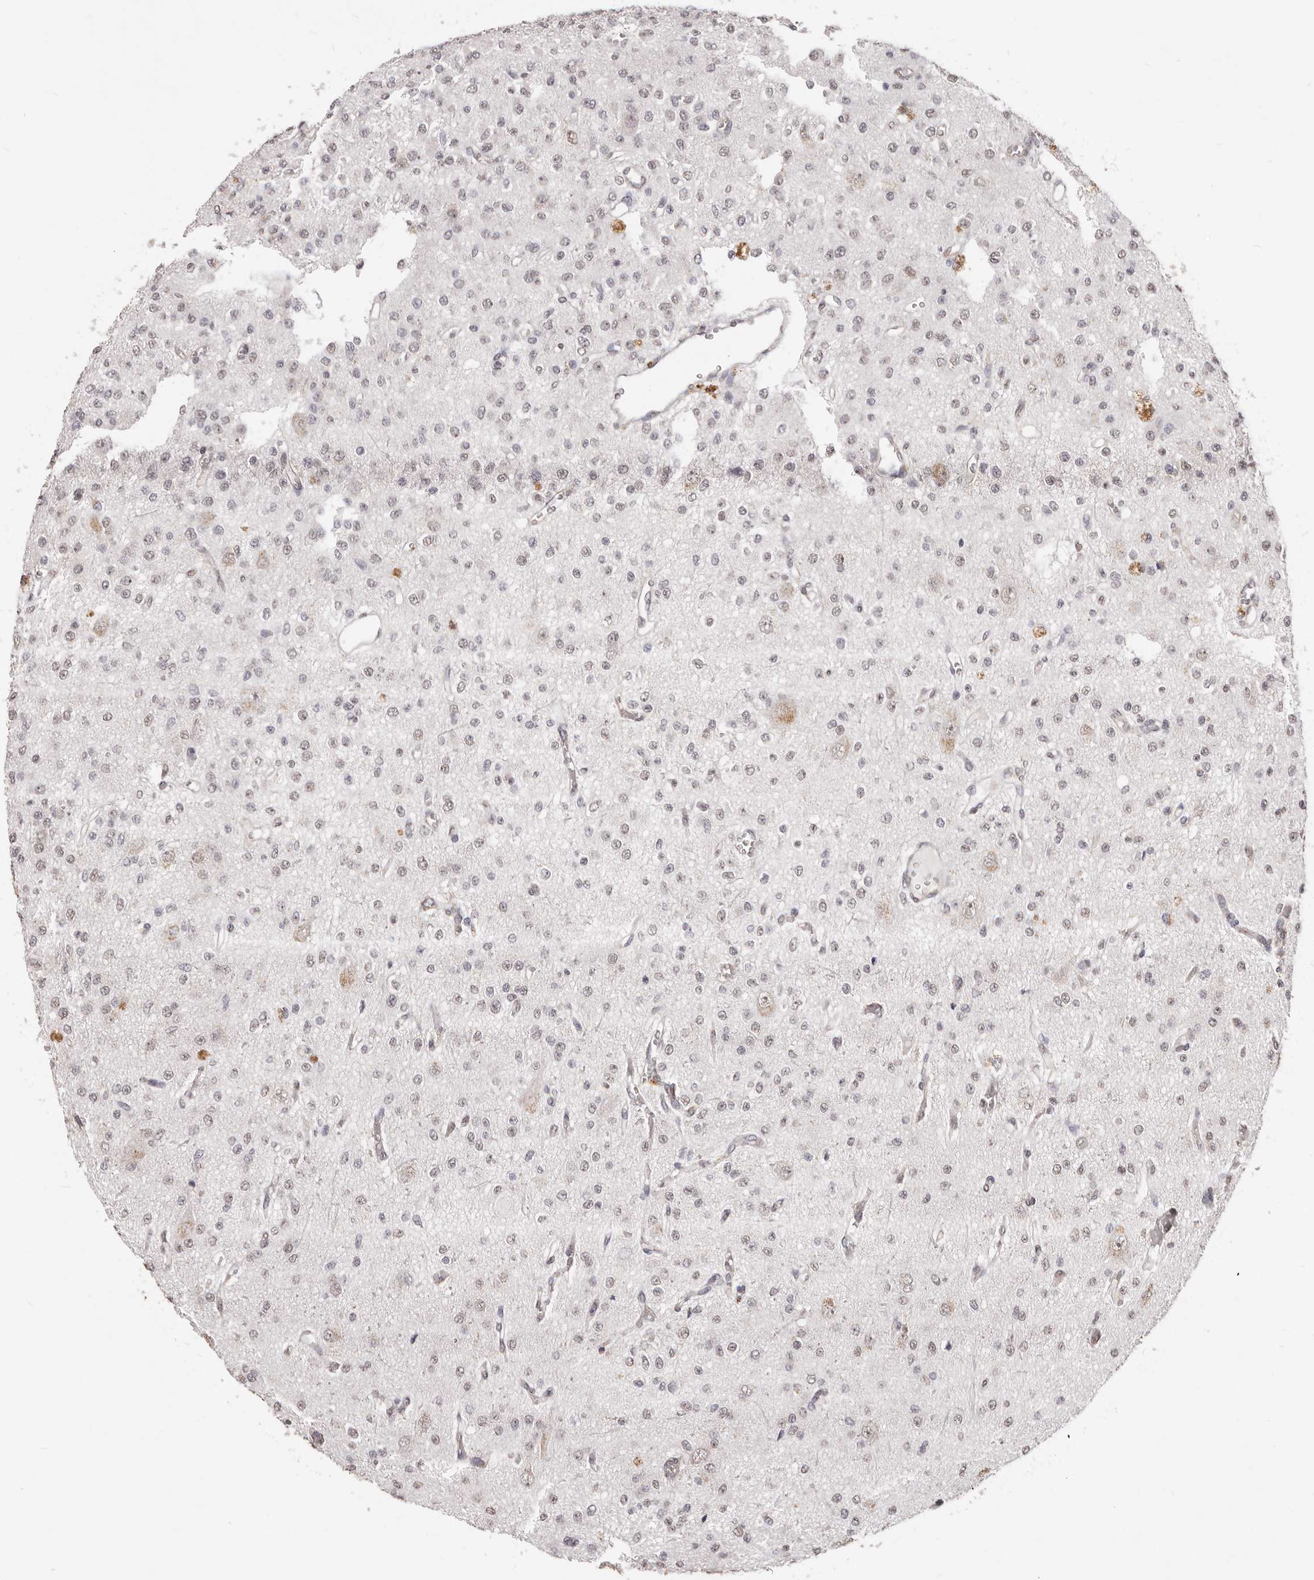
{"staining": {"intensity": "weak", "quantity": "<25%", "location": "nuclear"}, "tissue": "glioma", "cell_type": "Tumor cells", "image_type": "cancer", "snomed": [{"axis": "morphology", "description": "Glioma, malignant, Low grade"}, {"axis": "topography", "description": "Brain"}], "caption": "Protein analysis of glioma displays no significant expression in tumor cells.", "gene": "RPS6KA5", "patient": {"sex": "male", "age": 38}}